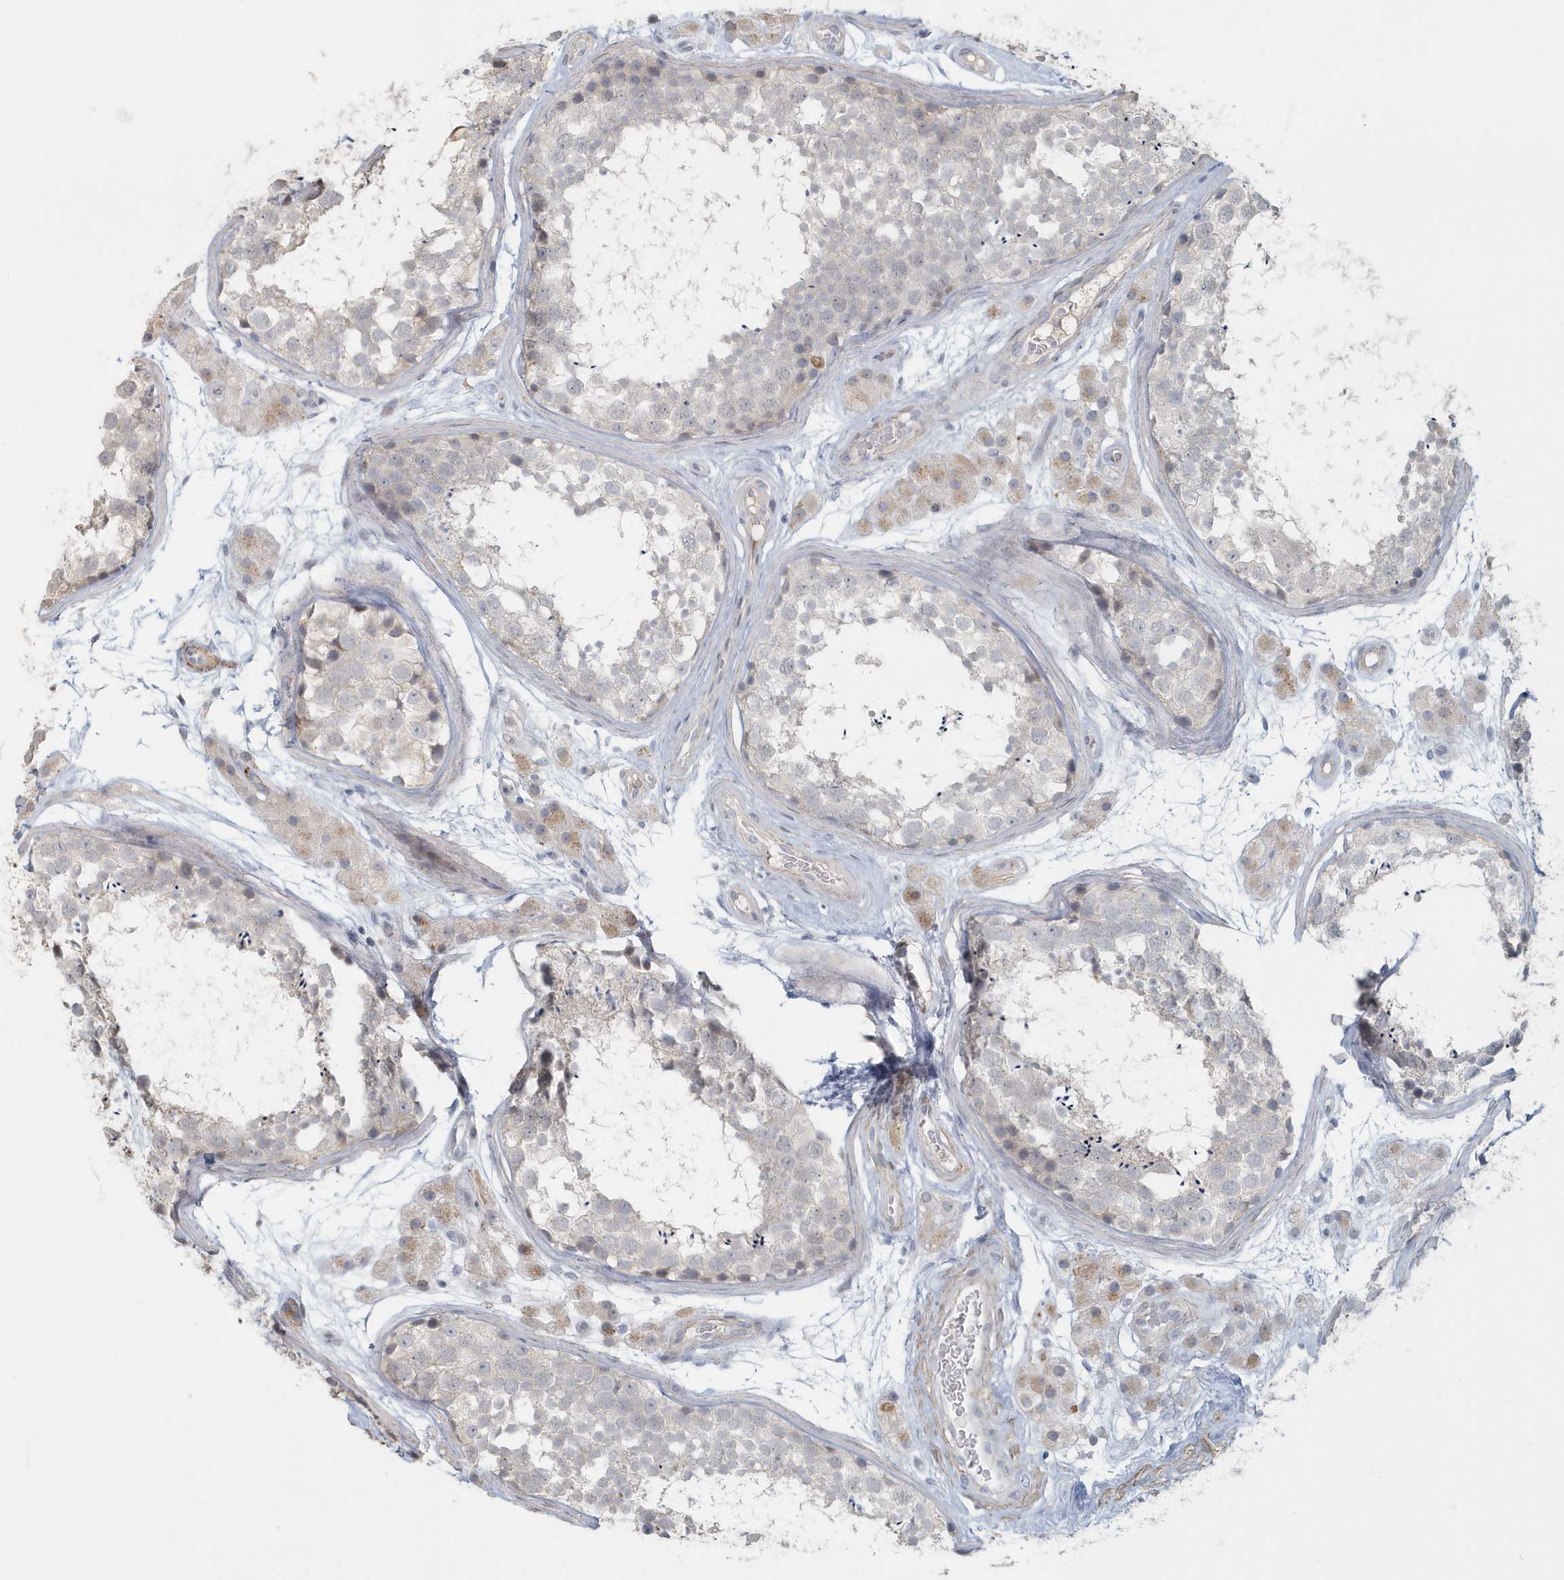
{"staining": {"intensity": "negative", "quantity": "none", "location": "none"}, "tissue": "testis", "cell_type": "Cells in seminiferous ducts", "image_type": "normal", "snomed": [{"axis": "morphology", "description": "Normal tissue, NOS"}, {"axis": "topography", "description": "Testis"}], "caption": "This photomicrograph is of benign testis stained with immunohistochemistry (IHC) to label a protein in brown with the nuclei are counter-stained blue. There is no expression in cells in seminiferous ducts. The staining is performed using DAB brown chromogen with nuclei counter-stained in using hematoxylin.", "gene": "MYOT", "patient": {"sex": "male", "age": 56}}